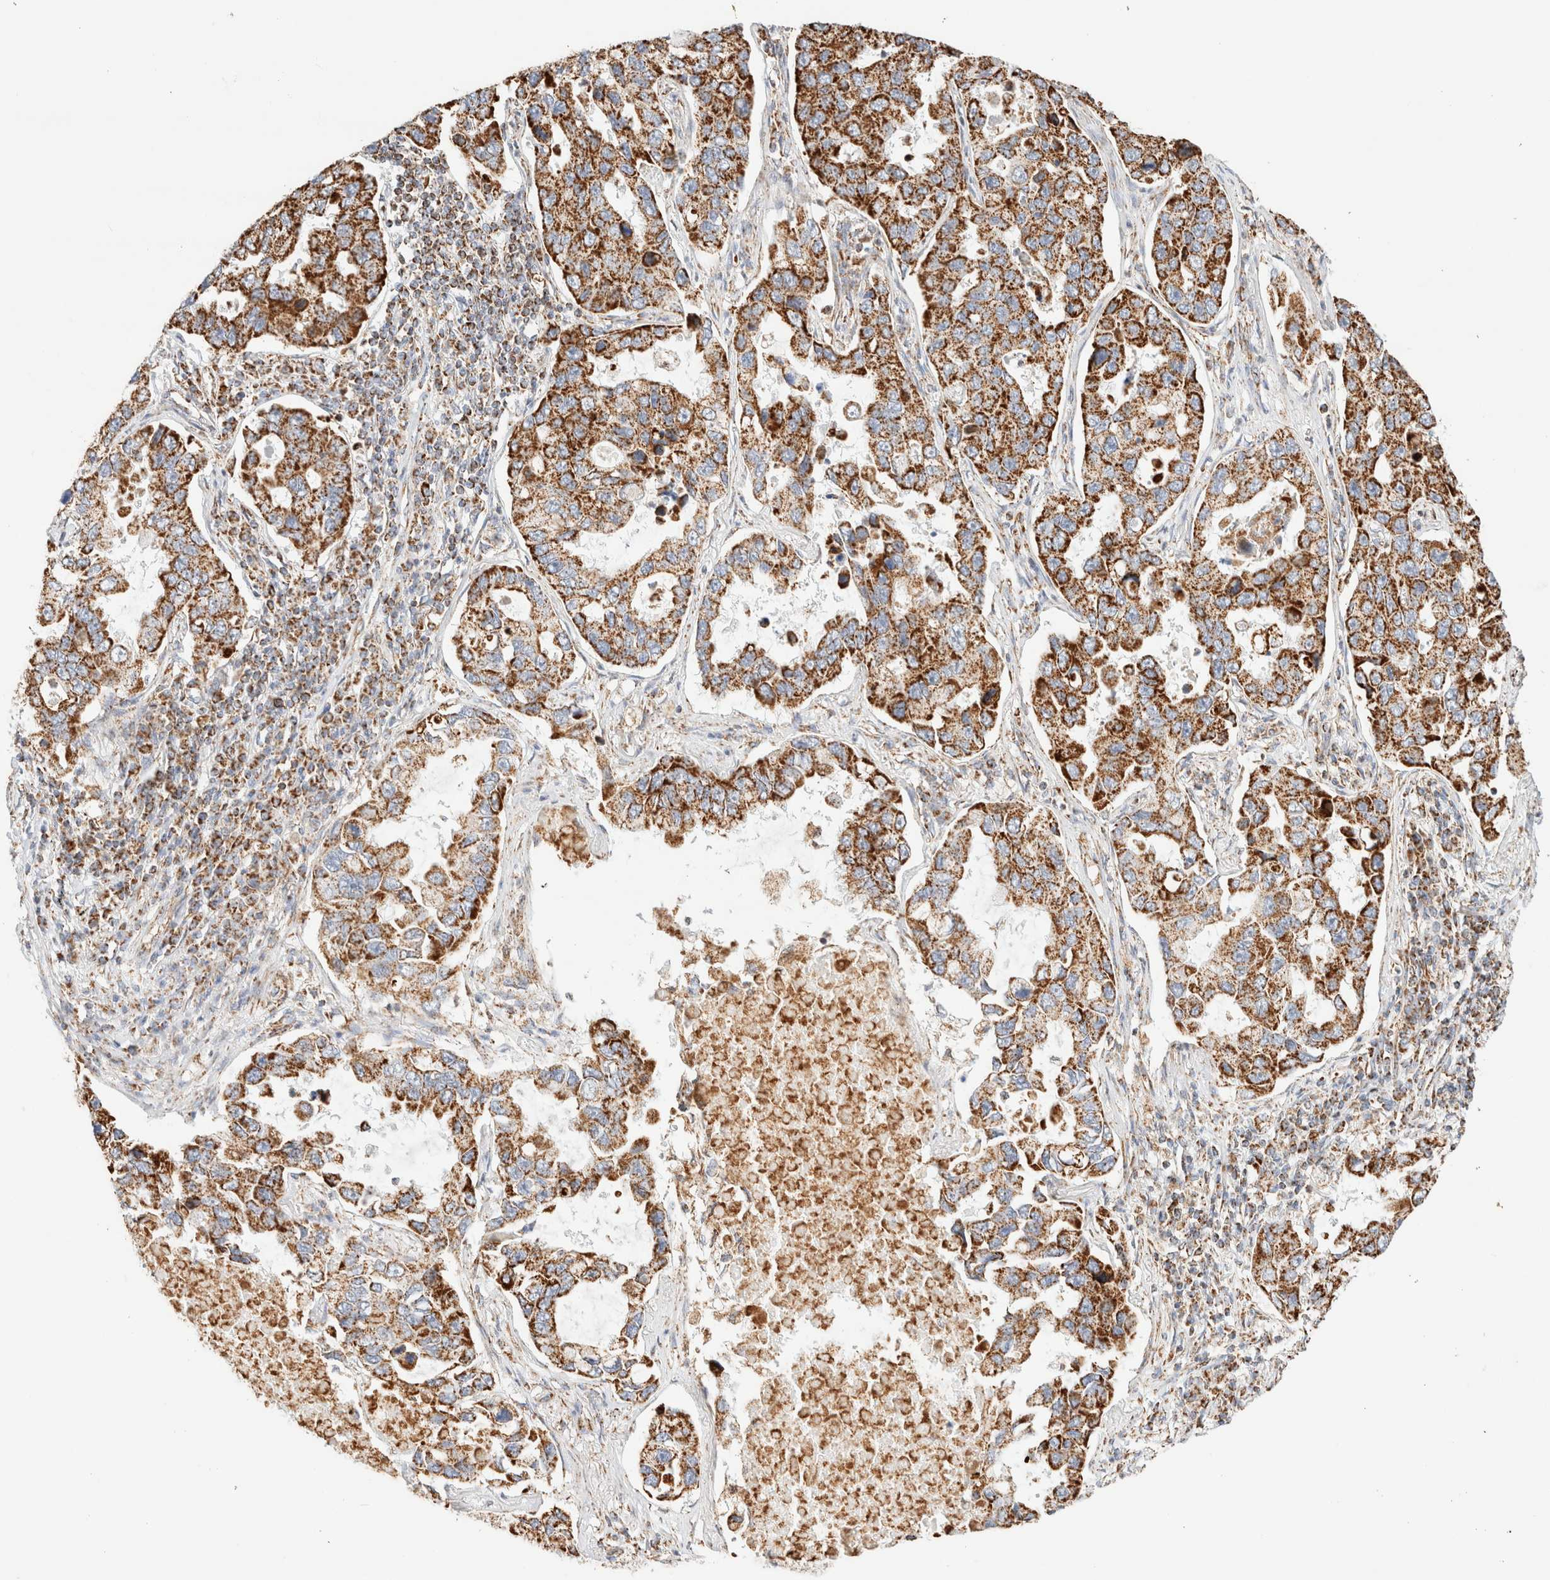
{"staining": {"intensity": "strong", "quantity": ">75%", "location": "cytoplasmic/membranous"}, "tissue": "lung cancer", "cell_type": "Tumor cells", "image_type": "cancer", "snomed": [{"axis": "morphology", "description": "Adenocarcinoma, NOS"}, {"axis": "topography", "description": "Lung"}], "caption": "Immunohistochemical staining of human lung adenocarcinoma demonstrates high levels of strong cytoplasmic/membranous staining in approximately >75% of tumor cells. (DAB IHC with brightfield microscopy, high magnification).", "gene": "PHB2", "patient": {"sex": "male", "age": 64}}